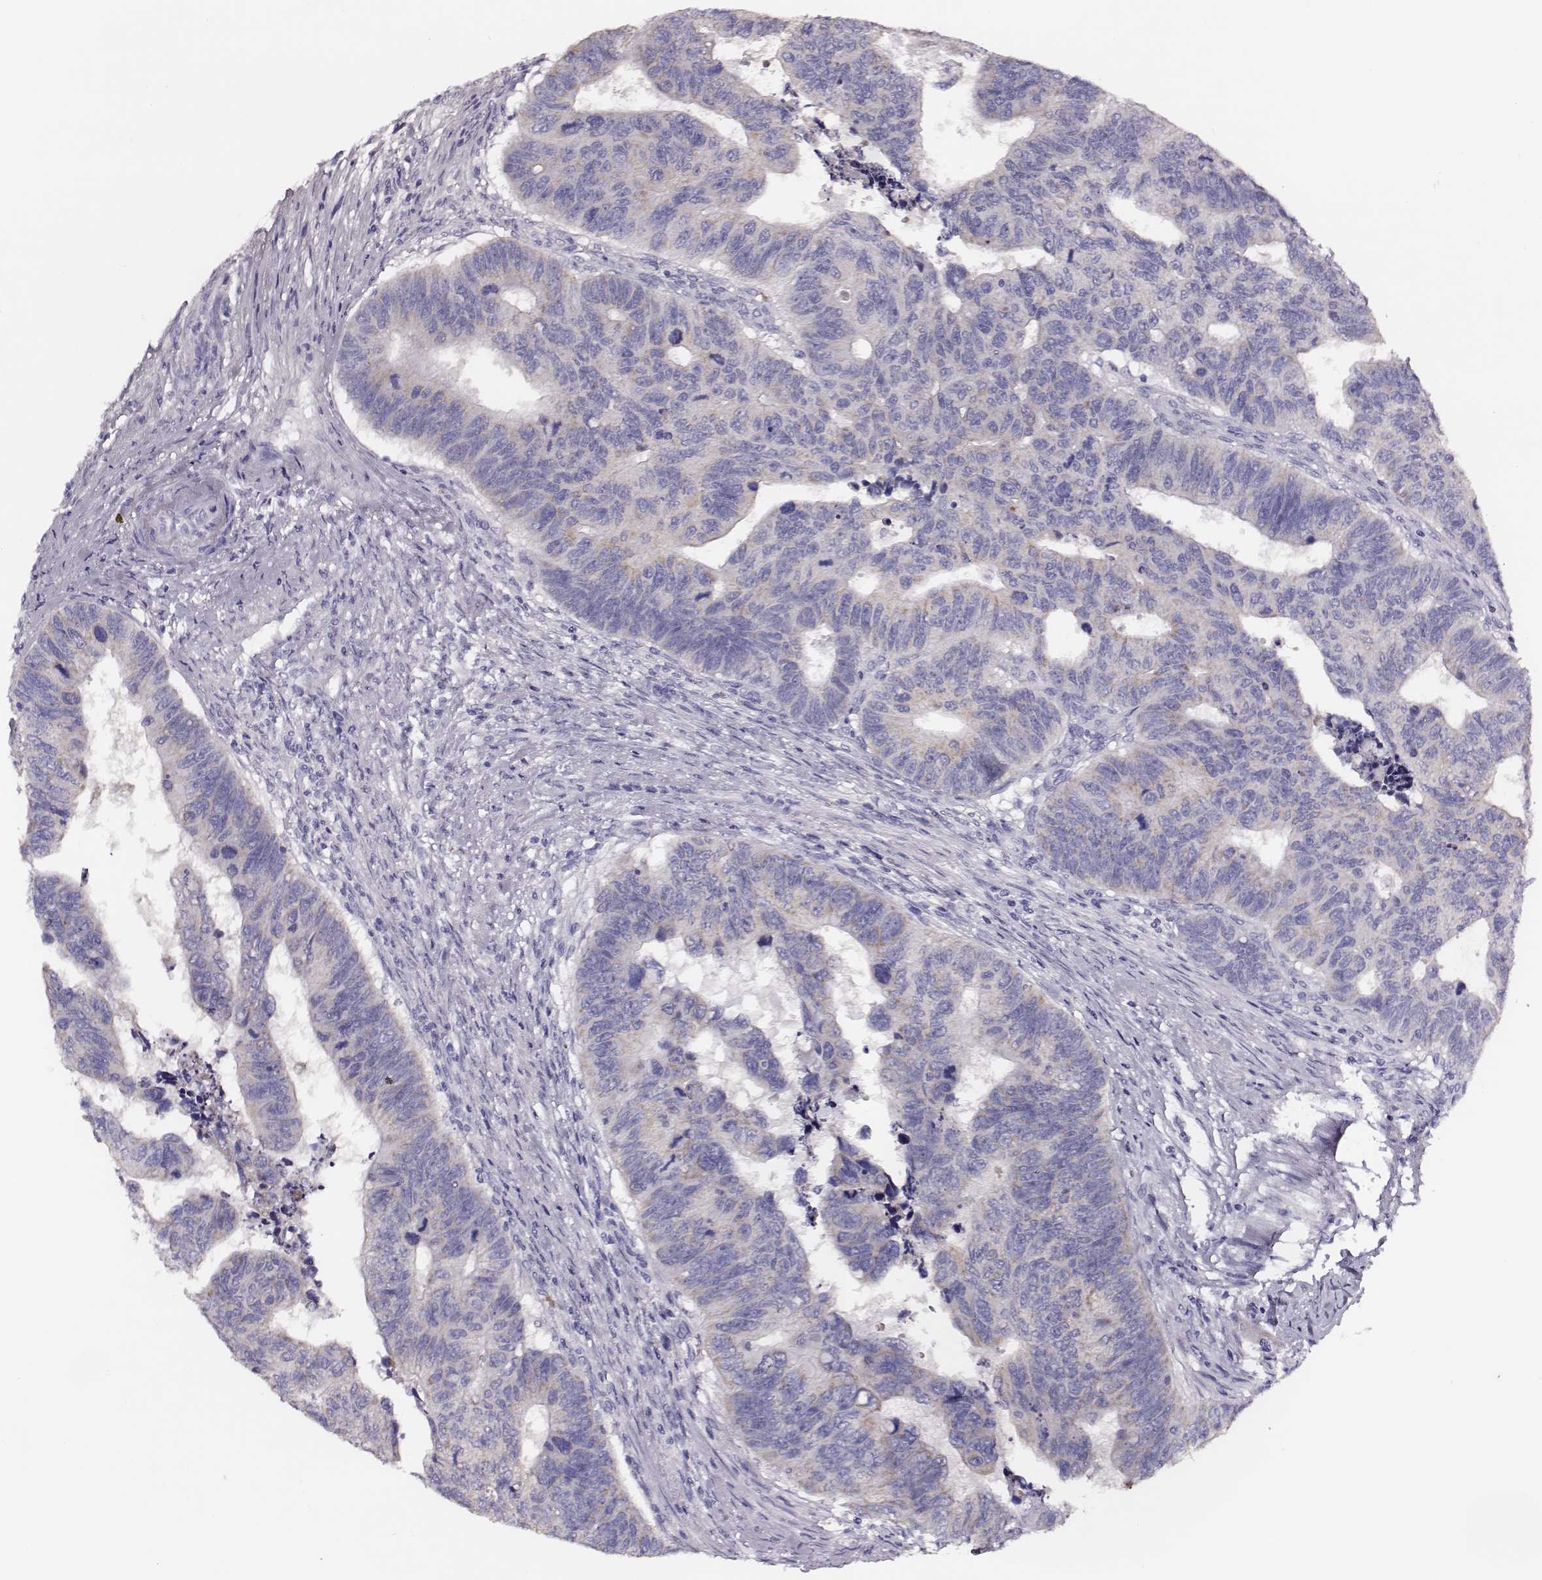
{"staining": {"intensity": "negative", "quantity": "none", "location": "none"}, "tissue": "colorectal cancer", "cell_type": "Tumor cells", "image_type": "cancer", "snomed": [{"axis": "morphology", "description": "Adenocarcinoma, NOS"}, {"axis": "topography", "description": "Rectum"}], "caption": "IHC photomicrograph of neoplastic tissue: colorectal cancer (adenocarcinoma) stained with DAB displays no significant protein expression in tumor cells.", "gene": "AADAT", "patient": {"sex": "female", "age": 85}}